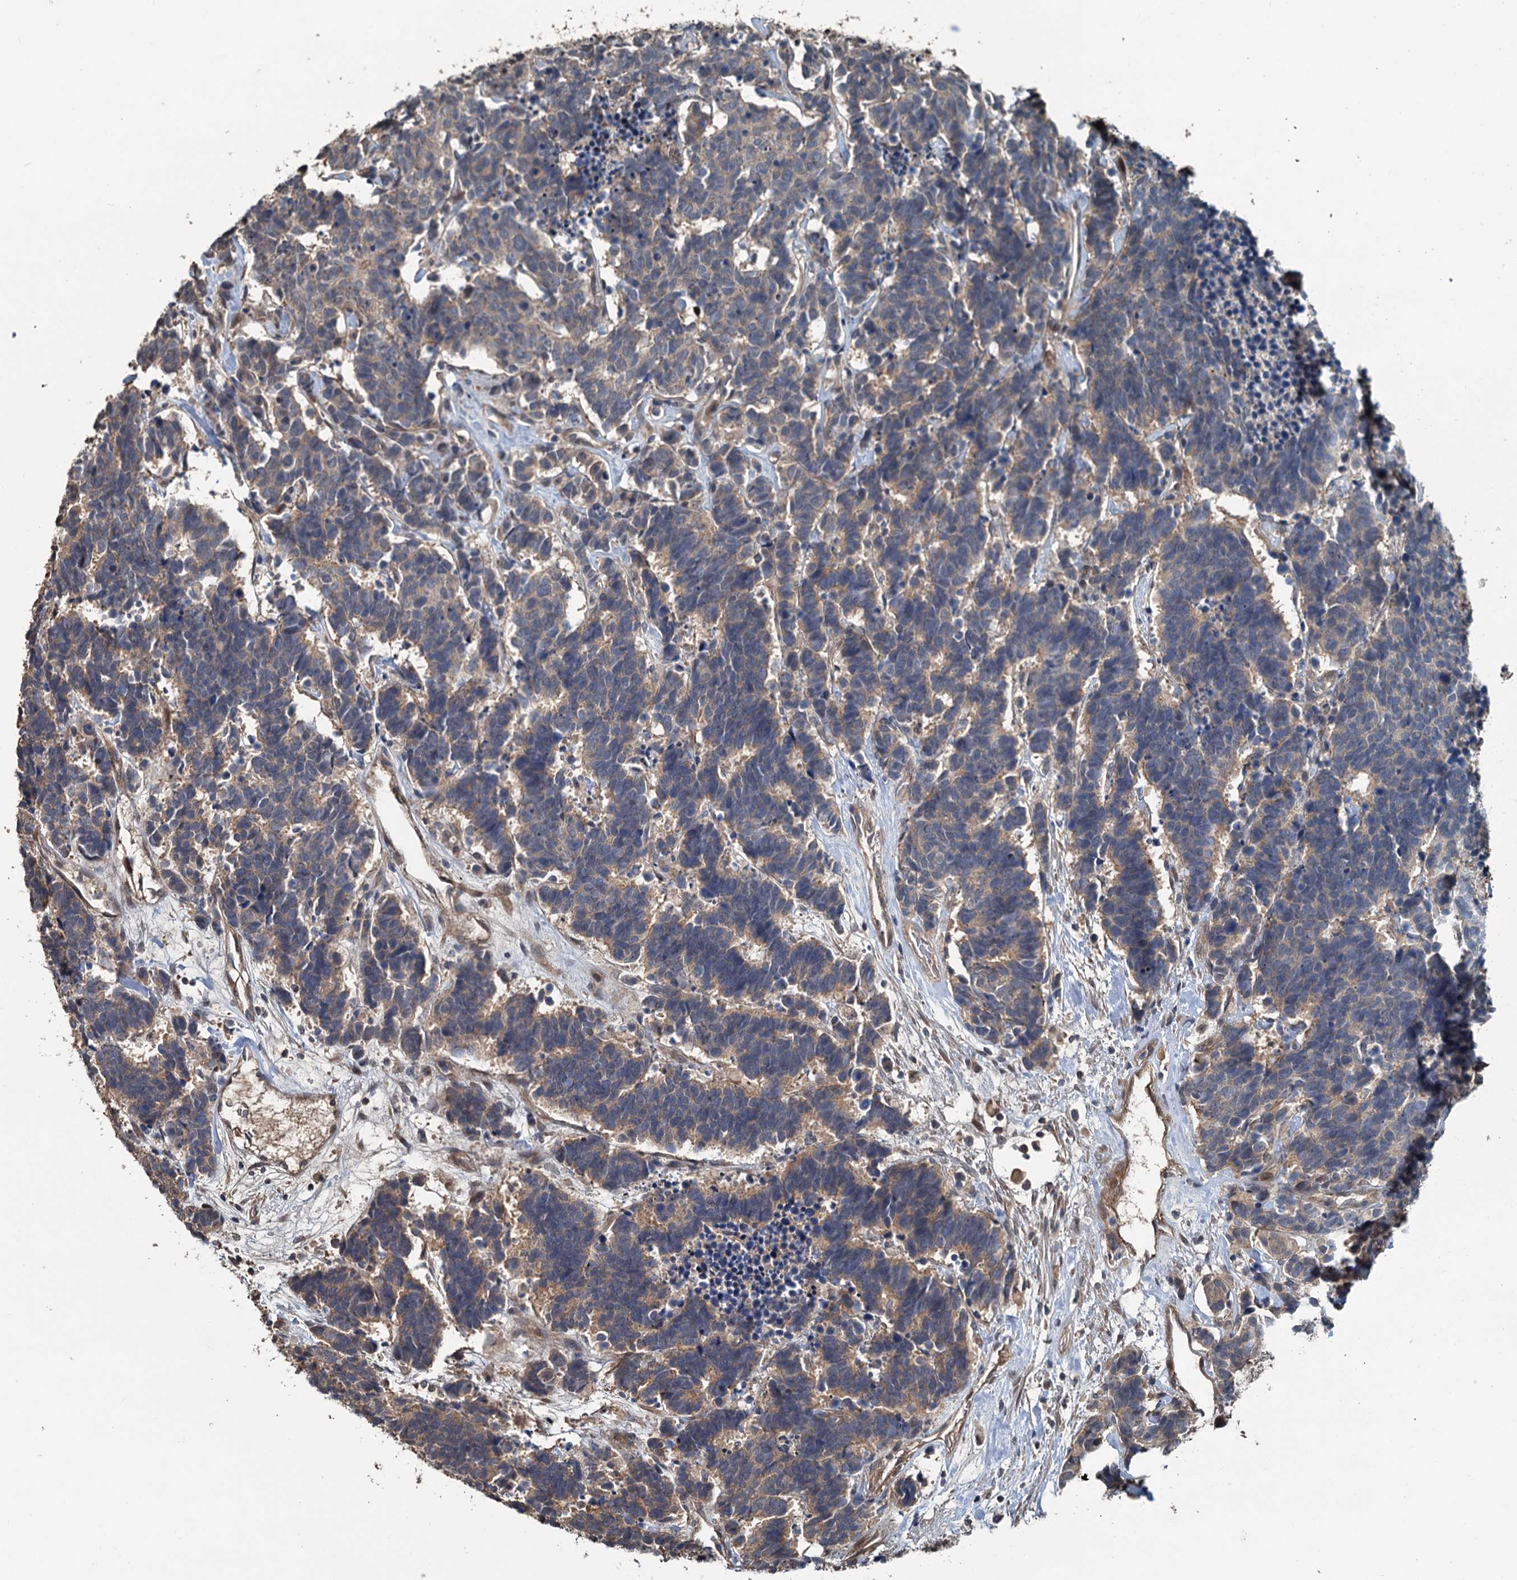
{"staining": {"intensity": "weak", "quantity": ">75%", "location": "cytoplasmic/membranous"}, "tissue": "carcinoid", "cell_type": "Tumor cells", "image_type": "cancer", "snomed": [{"axis": "morphology", "description": "Carcinoma, NOS"}, {"axis": "morphology", "description": "Carcinoid, malignant, NOS"}, {"axis": "topography", "description": "Urinary bladder"}], "caption": "The micrograph reveals a brown stain indicating the presence of a protein in the cytoplasmic/membranous of tumor cells in carcinoid. The staining was performed using DAB (3,3'-diaminobenzidine) to visualize the protein expression in brown, while the nuclei were stained in blue with hematoxylin (Magnification: 20x).", "gene": "TEDC1", "patient": {"sex": "male", "age": 57}}